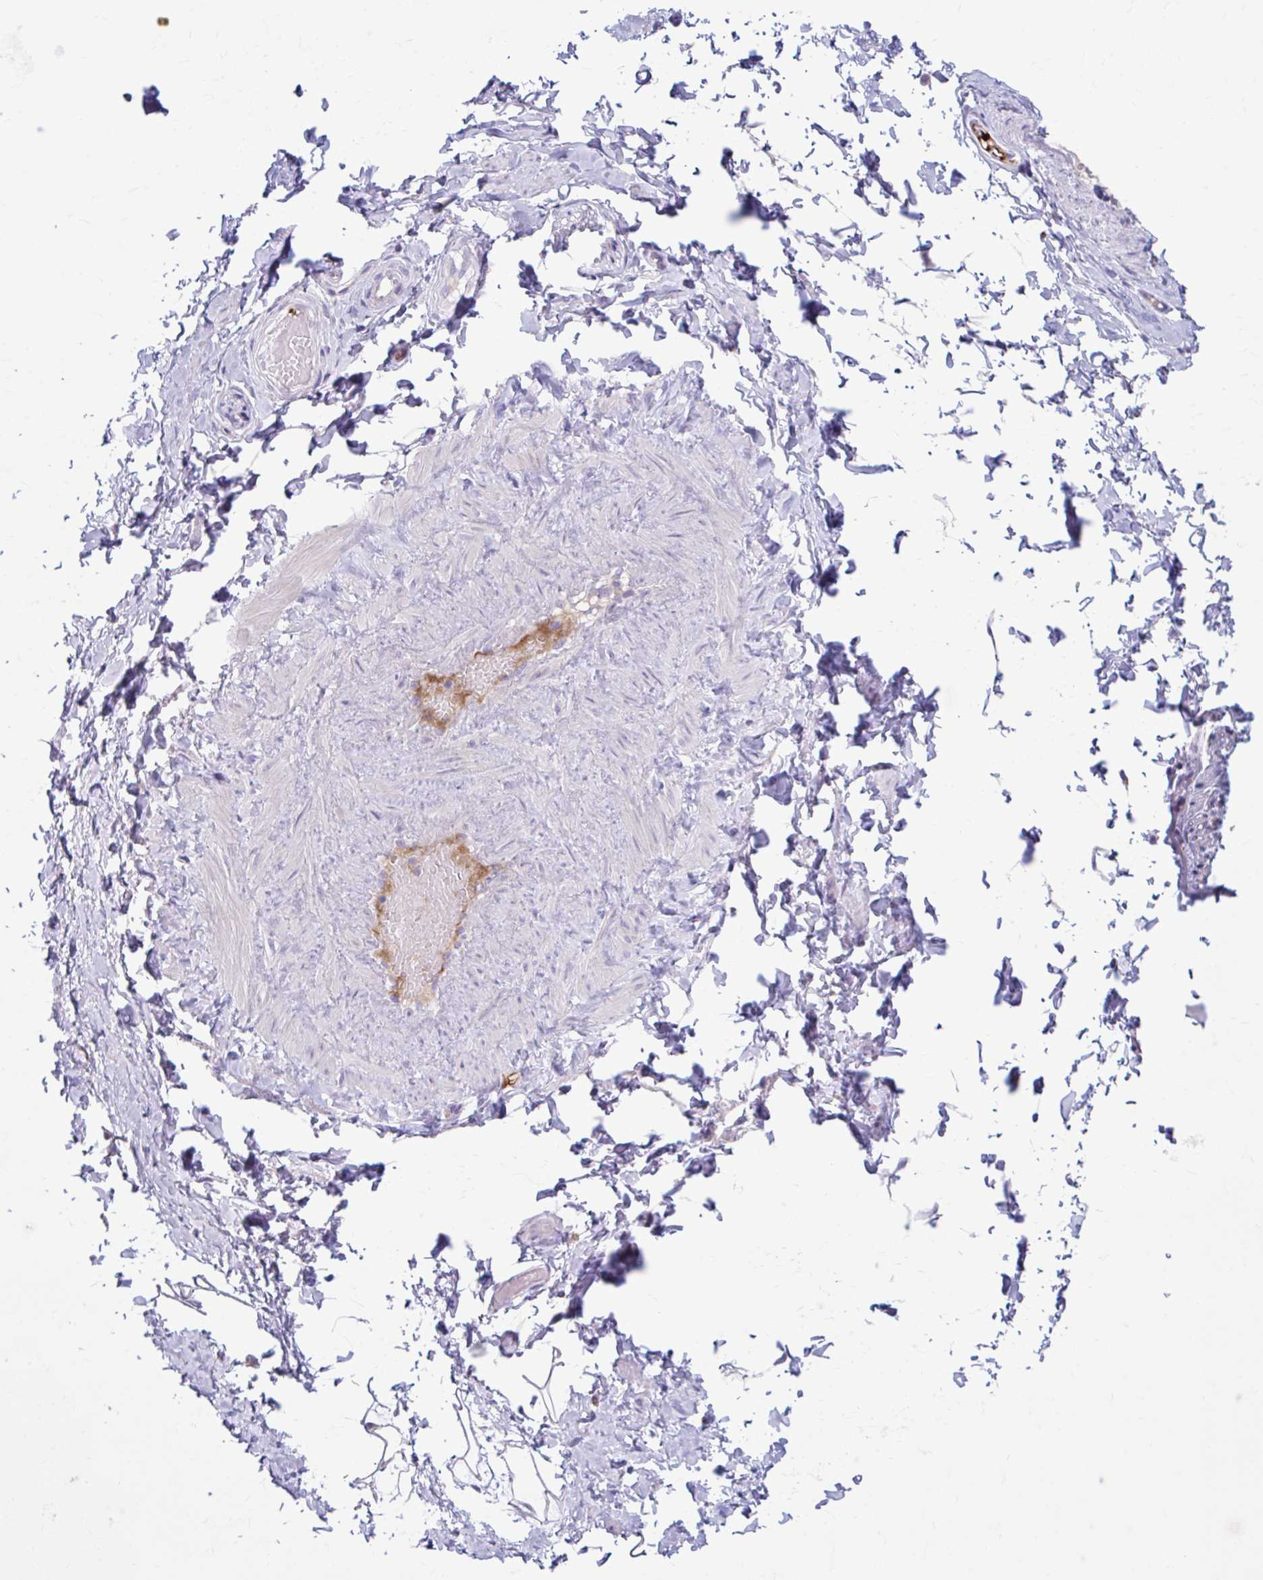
{"staining": {"intensity": "negative", "quantity": "none", "location": "none"}, "tissue": "adipose tissue", "cell_type": "Adipocytes", "image_type": "normal", "snomed": [{"axis": "morphology", "description": "Normal tissue, NOS"}, {"axis": "topography", "description": "Soft tissue"}, {"axis": "topography", "description": "Adipose tissue"}, {"axis": "topography", "description": "Vascular tissue"}, {"axis": "topography", "description": "Peripheral nerve tissue"}], "caption": "The histopathology image exhibits no staining of adipocytes in unremarkable adipose tissue.", "gene": "C12orf71", "patient": {"sex": "male", "age": 29}}